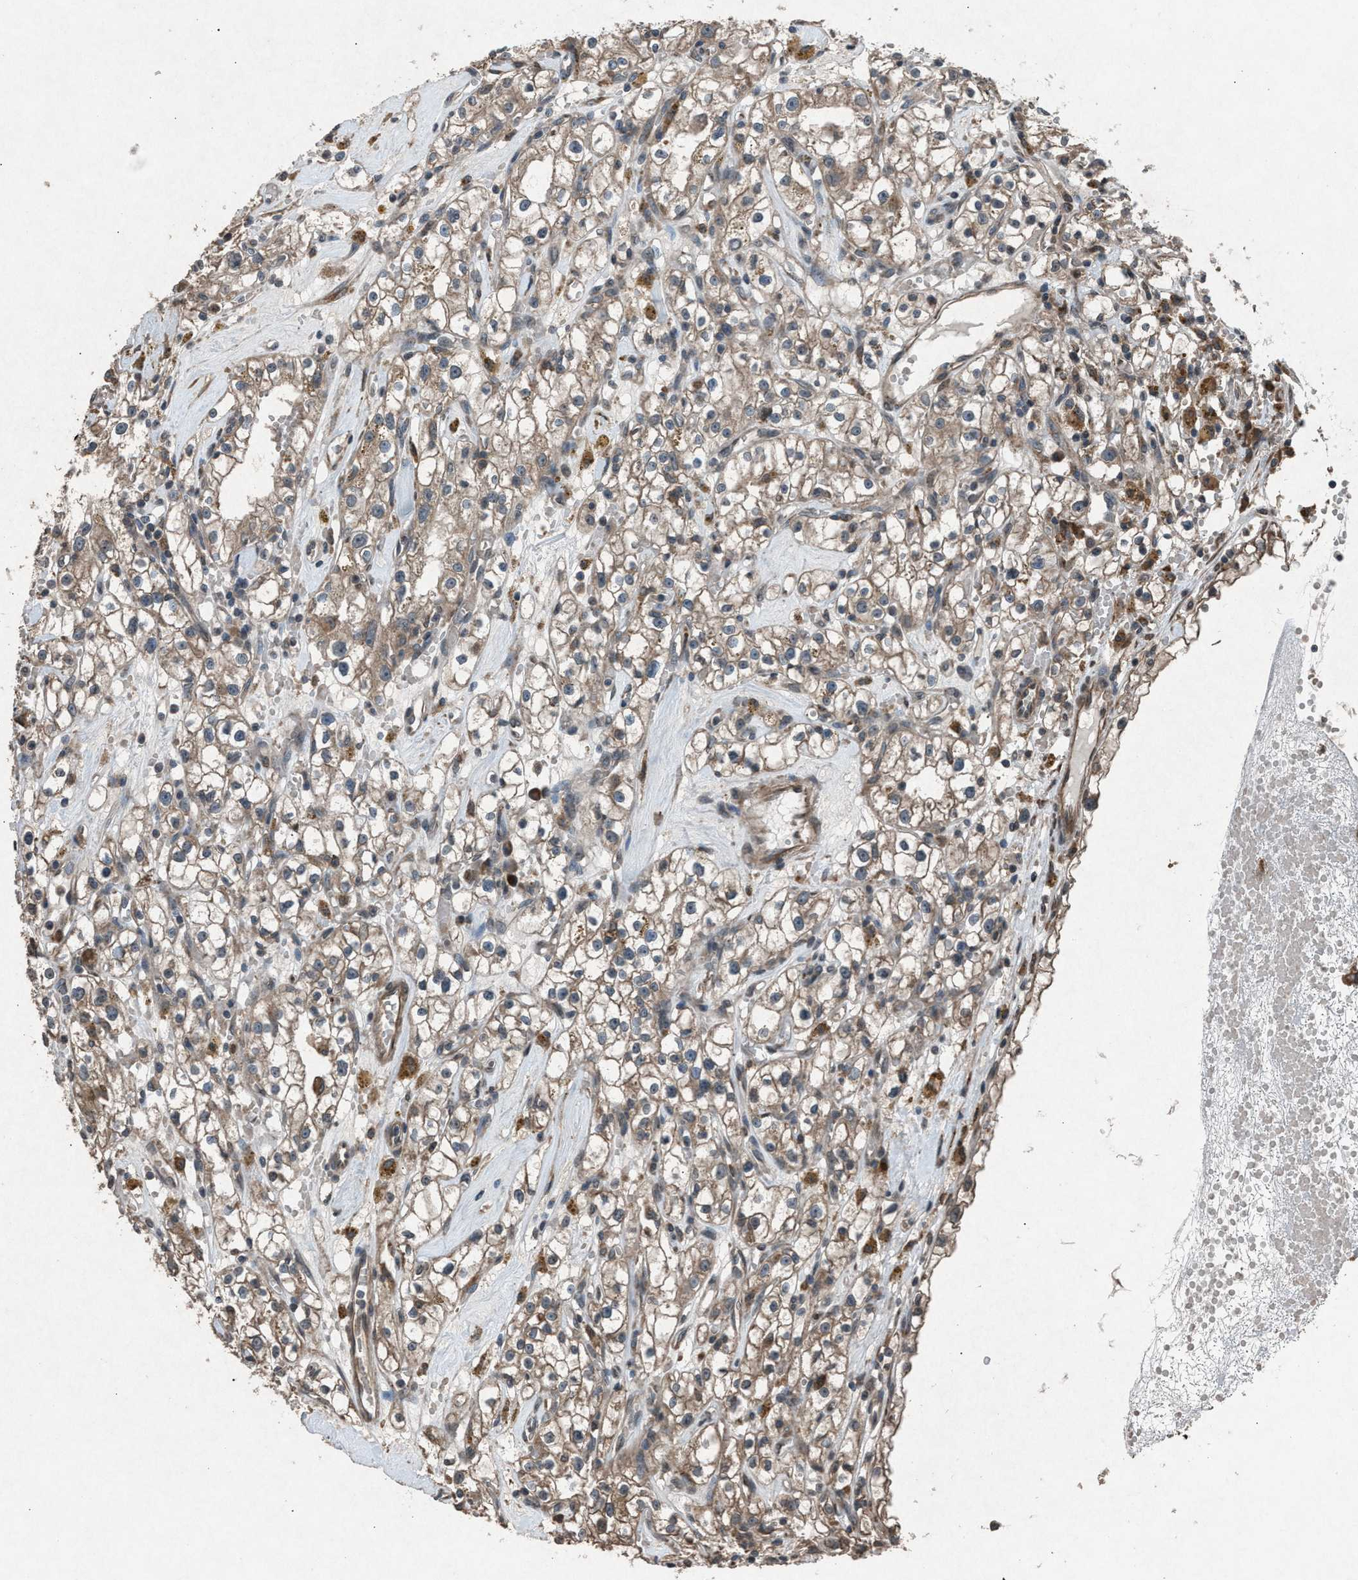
{"staining": {"intensity": "weak", "quantity": ">75%", "location": "cytoplasmic/membranous"}, "tissue": "renal cancer", "cell_type": "Tumor cells", "image_type": "cancer", "snomed": [{"axis": "morphology", "description": "Adenocarcinoma, NOS"}, {"axis": "topography", "description": "Kidney"}], "caption": "There is low levels of weak cytoplasmic/membranous positivity in tumor cells of adenocarcinoma (renal), as demonstrated by immunohistochemical staining (brown color).", "gene": "CALR", "patient": {"sex": "male", "age": 56}}